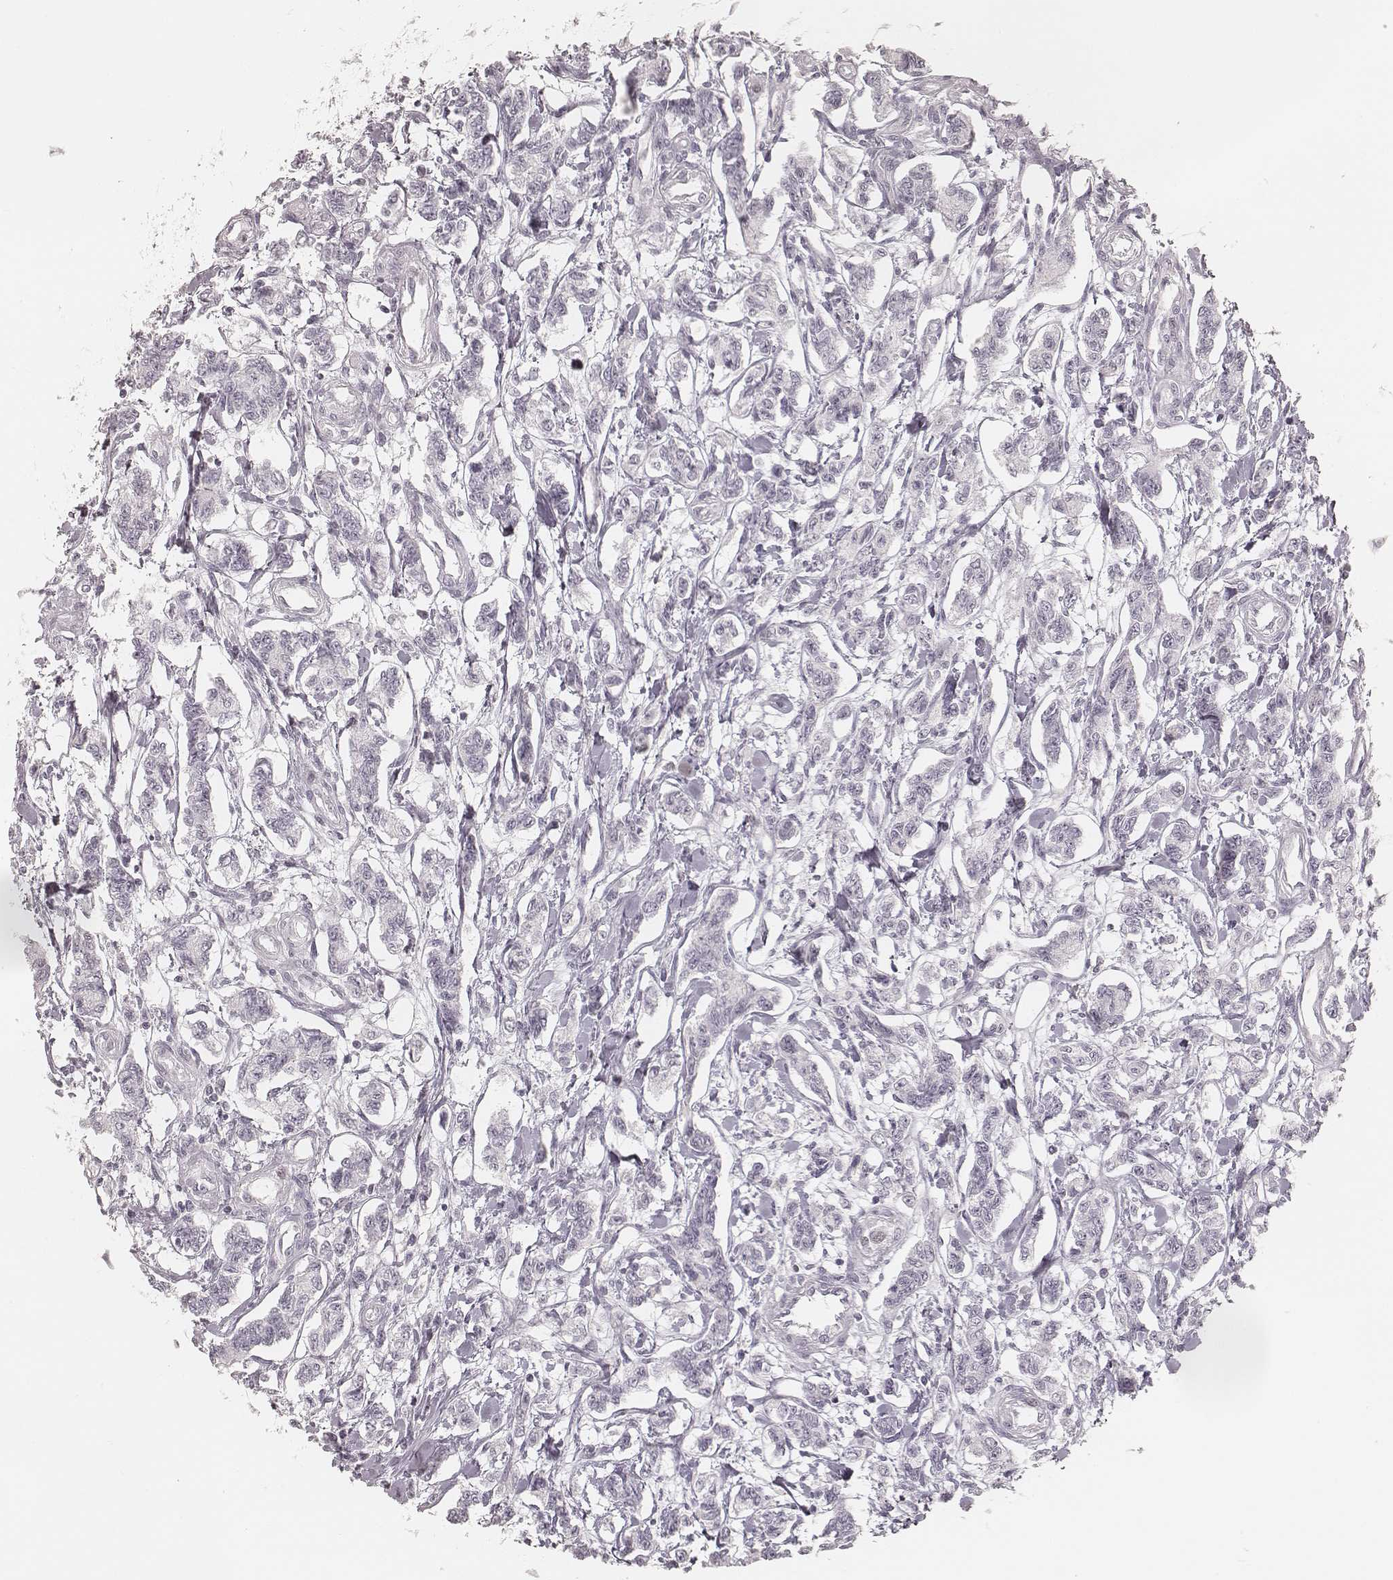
{"staining": {"intensity": "negative", "quantity": "none", "location": "none"}, "tissue": "carcinoid", "cell_type": "Tumor cells", "image_type": "cancer", "snomed": [{"axis": "morphology", "description": "Carcinoid, malignant, NOS"}, {"axis": "topography", "description": "Kidney"}], "caption": "This is an IHC micrograph of carcinoid. There is no positivity in tumor cells.", "gene": "TEX37", "patient": {"sex": "female", "age": 41}}